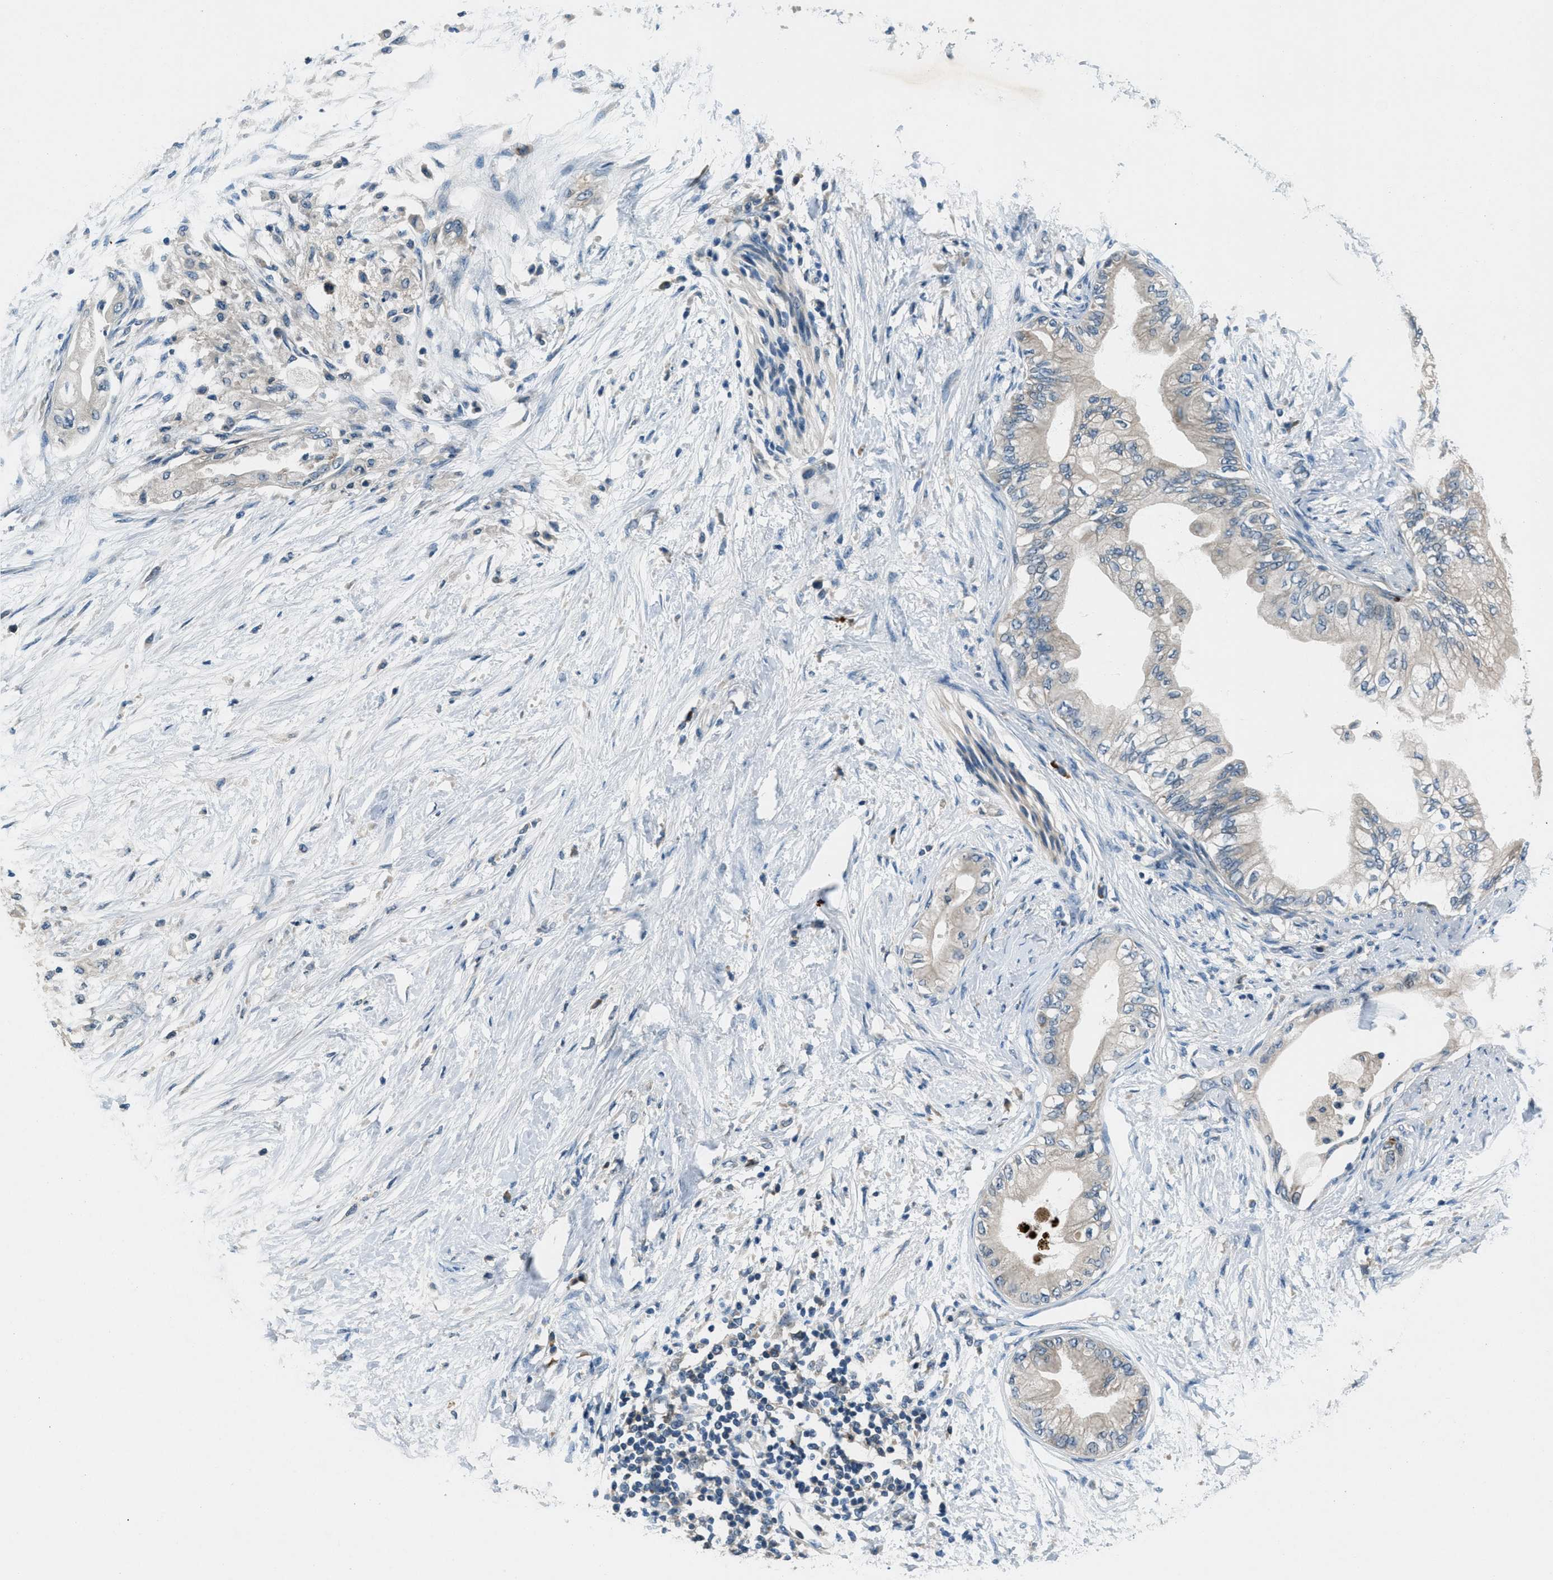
{"staining": {"intensity": "weak", "quantity": "<25%", "location": "cytoplasmic/membranous"}, "tissue": "pancreatic cancer", "cell_type": "Tumor cells", "image_type": "cancer", "snomed": [{"axis": "morphology", "description": "Normal tissue, NOS"}, {"axis": "morphology", "description": "Adenocarcinoma, NOS"}, {"axis": "topography", "description": "Pancreas"}, {"axis": "topography", "description": "Duodenum"}], "caption": "Protein analysis of pancreatic cancer (adenocarcinoma) demonstrates no significant staining in tumor cells.", "gene": "CLEC2D", "patient": {"sex": "female", "age": 60}}